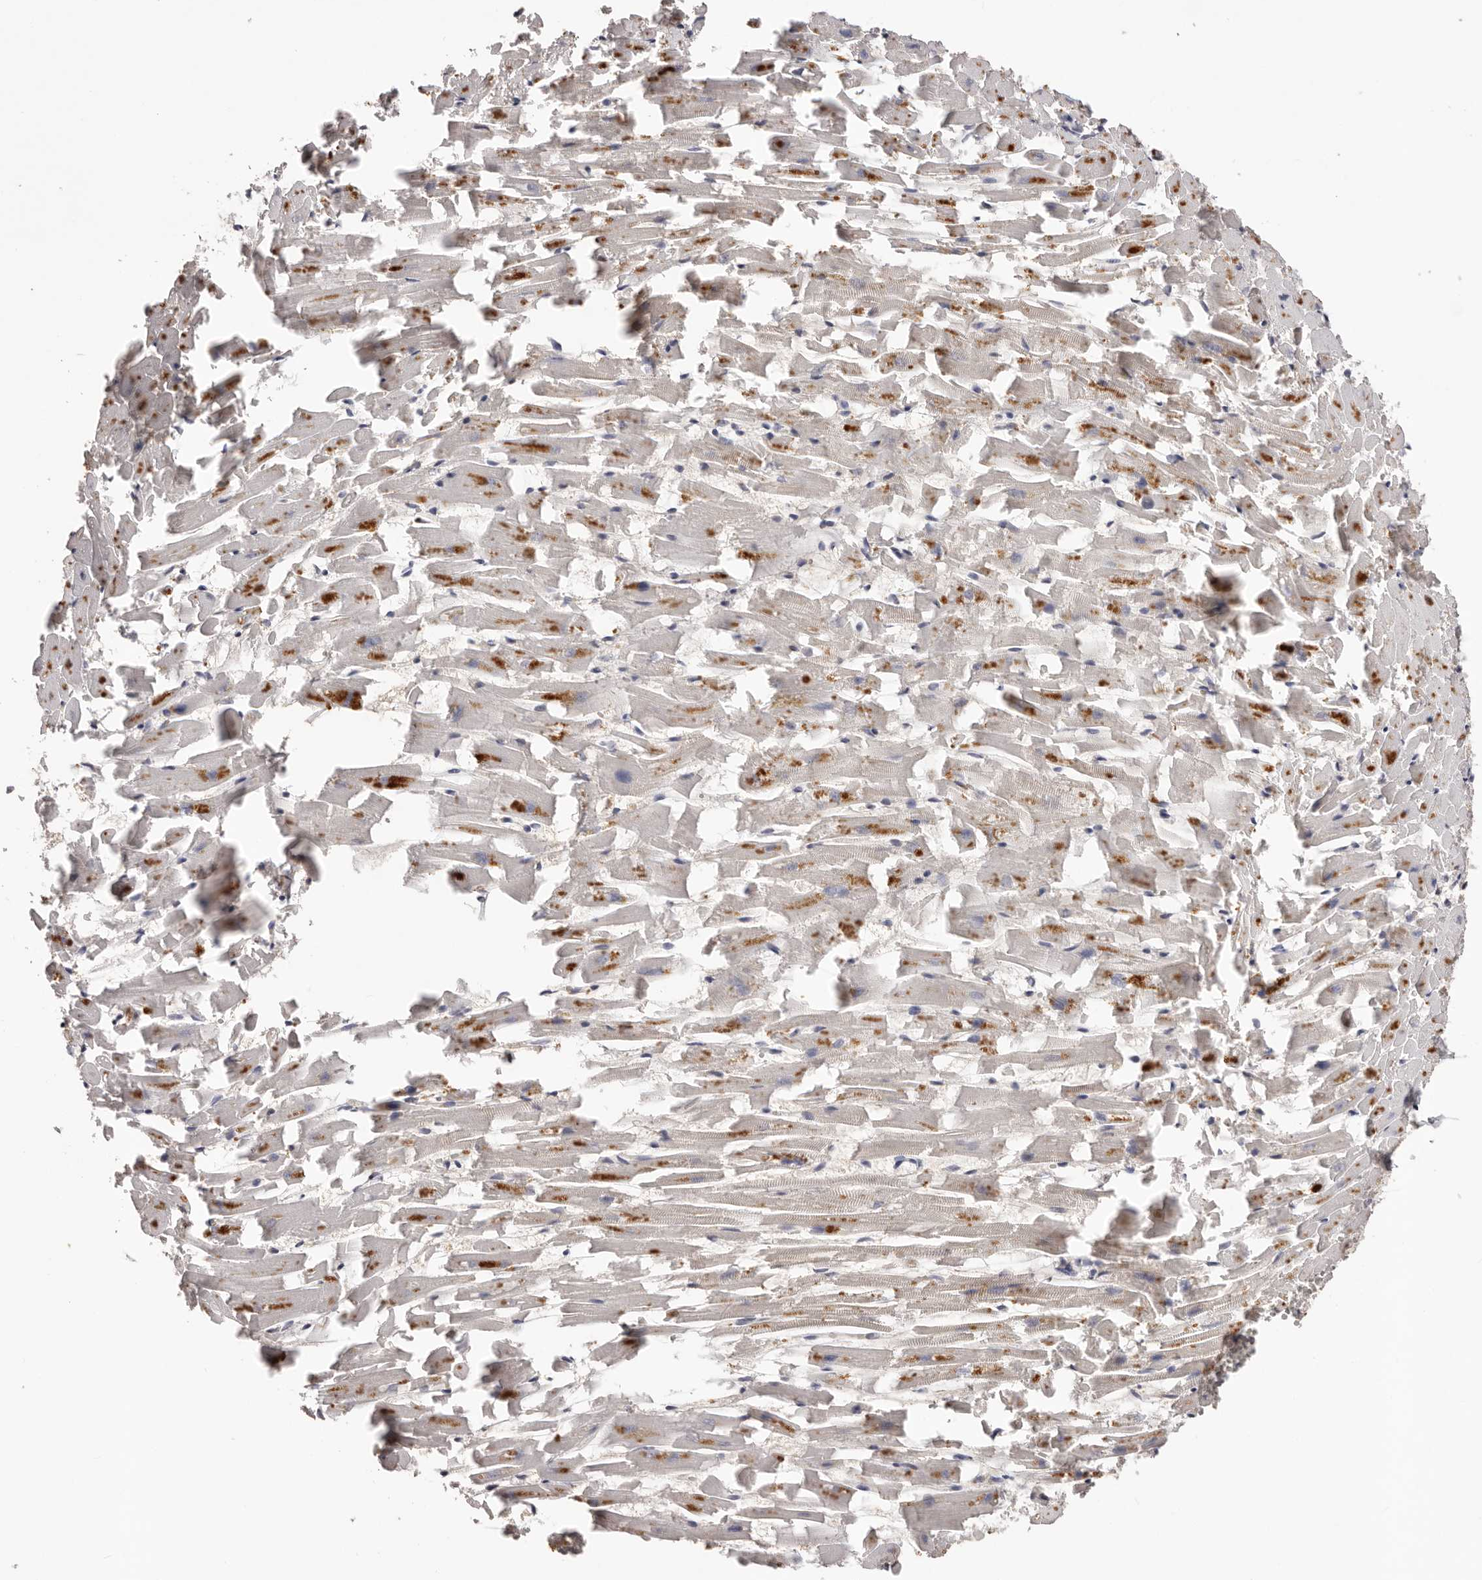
{"staining": {"intensity": "negative", "quantity": "none", "location": "none"}, "tissue": "heart muscle", "cell_type": "Cardiomyocytes", "image_type": "normal", "snomed": [{"axis": "morphology", "description": "Normal tissue, NOS"}, {"axis": "topography", "description": "Heart"}], "caption": "Protein analysis of normal heart muscle displays no significant staining in cardiomyocytes.", "gene": "LTV1", "patient": {"sex": "female", "age": 64}}